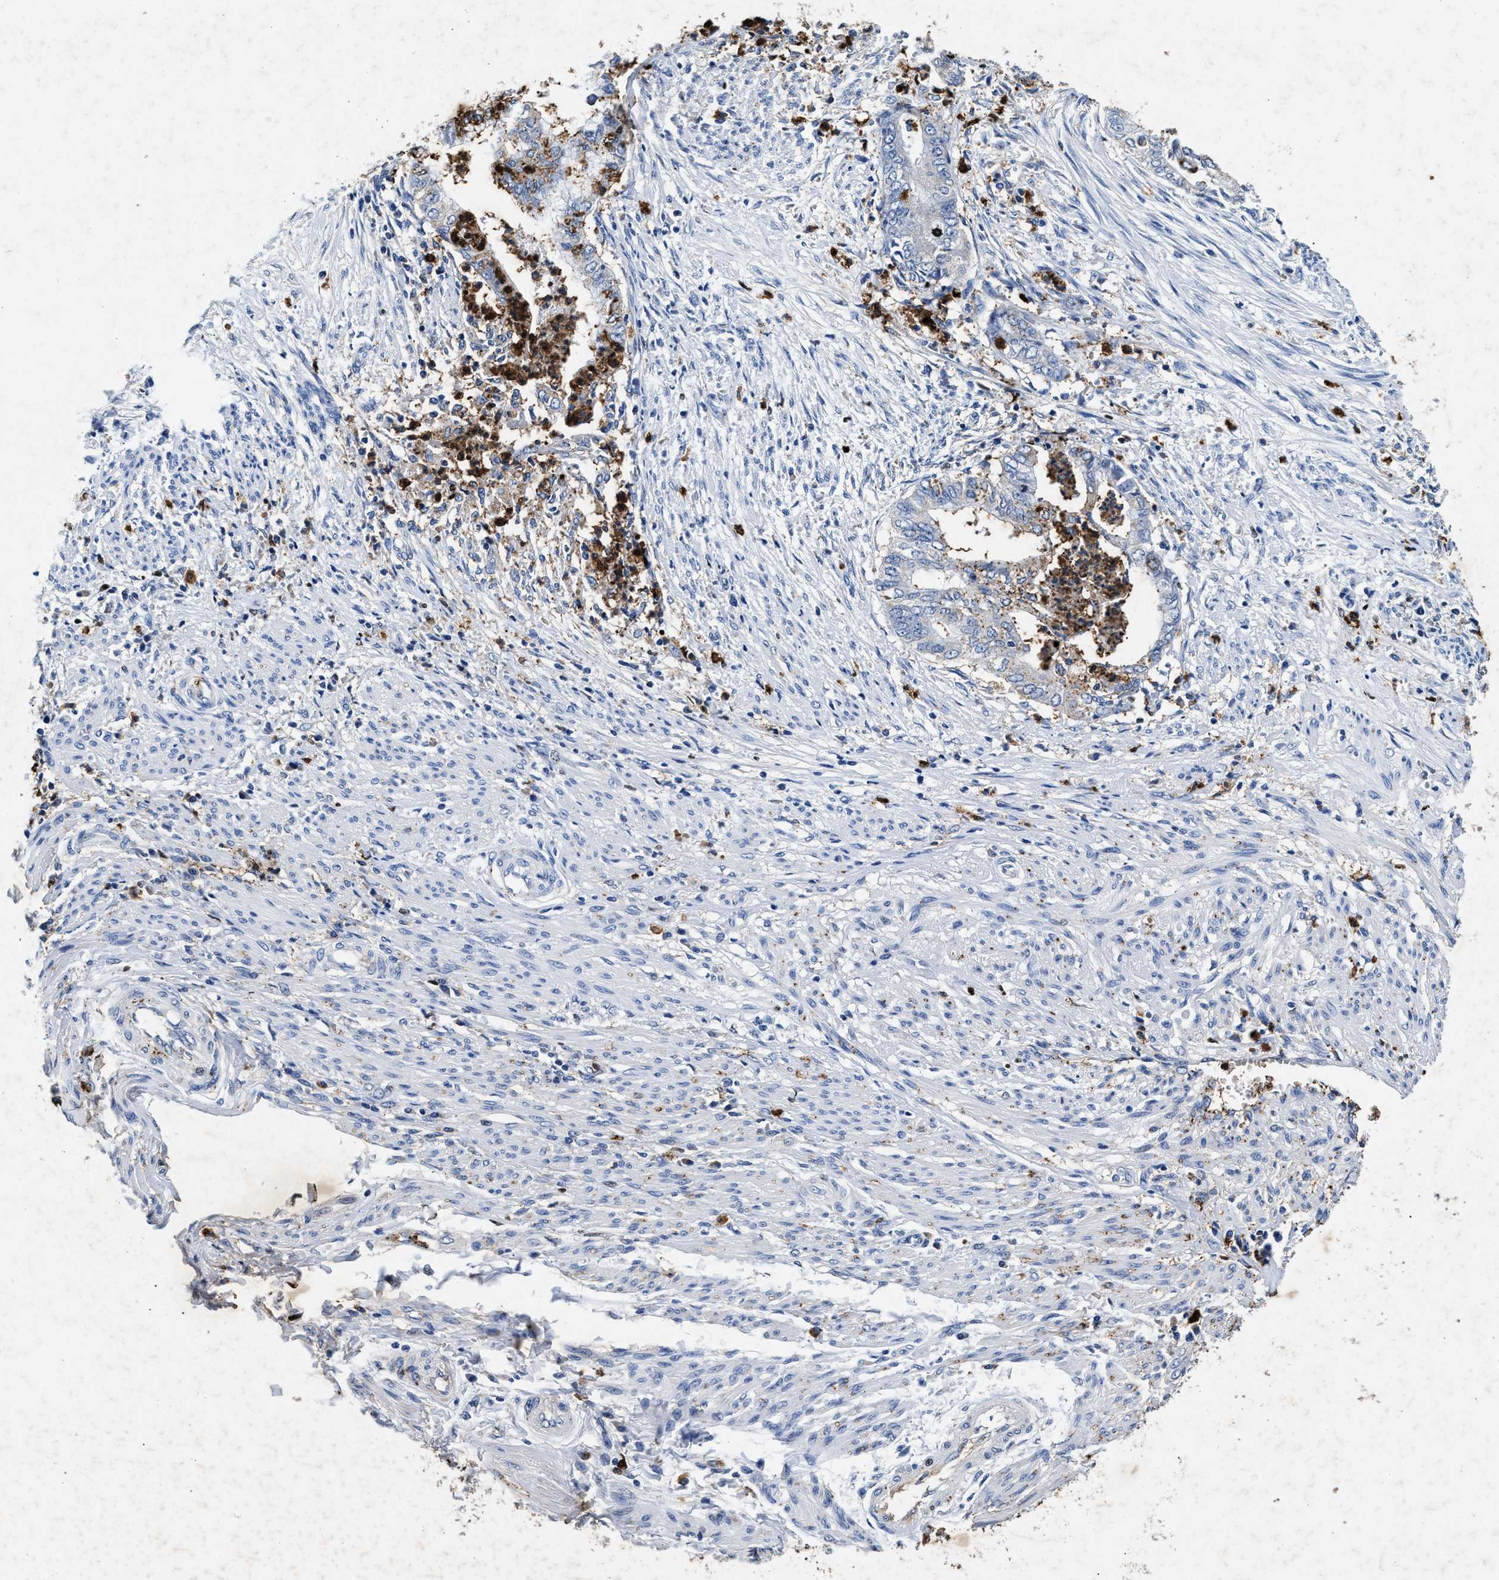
{"staining": {"intensity": "strong", "quantity": "<25%", "location": "cytoplasmic/membranous"}, "tissue": "endometrial cancer", "cell_type": "Tumor cells", "image_type": "cancer", "snomed": [{"axis": "morphology", "description": "Necrosis, NOS"}, {"axis": "morphology", "description": "Adenocarcinoma, NOS"}, {"axis": "topography", "description": "Endometrium"}], "caption": "Protein positivity by immunohistochemistry (IHC) shows strong cytoplasmic/membranous staining in approximately <25% of tumor cells in endometrial cancer.", "gene": "LTB4R2", "patient": {"sex": "female", "age": 79}}